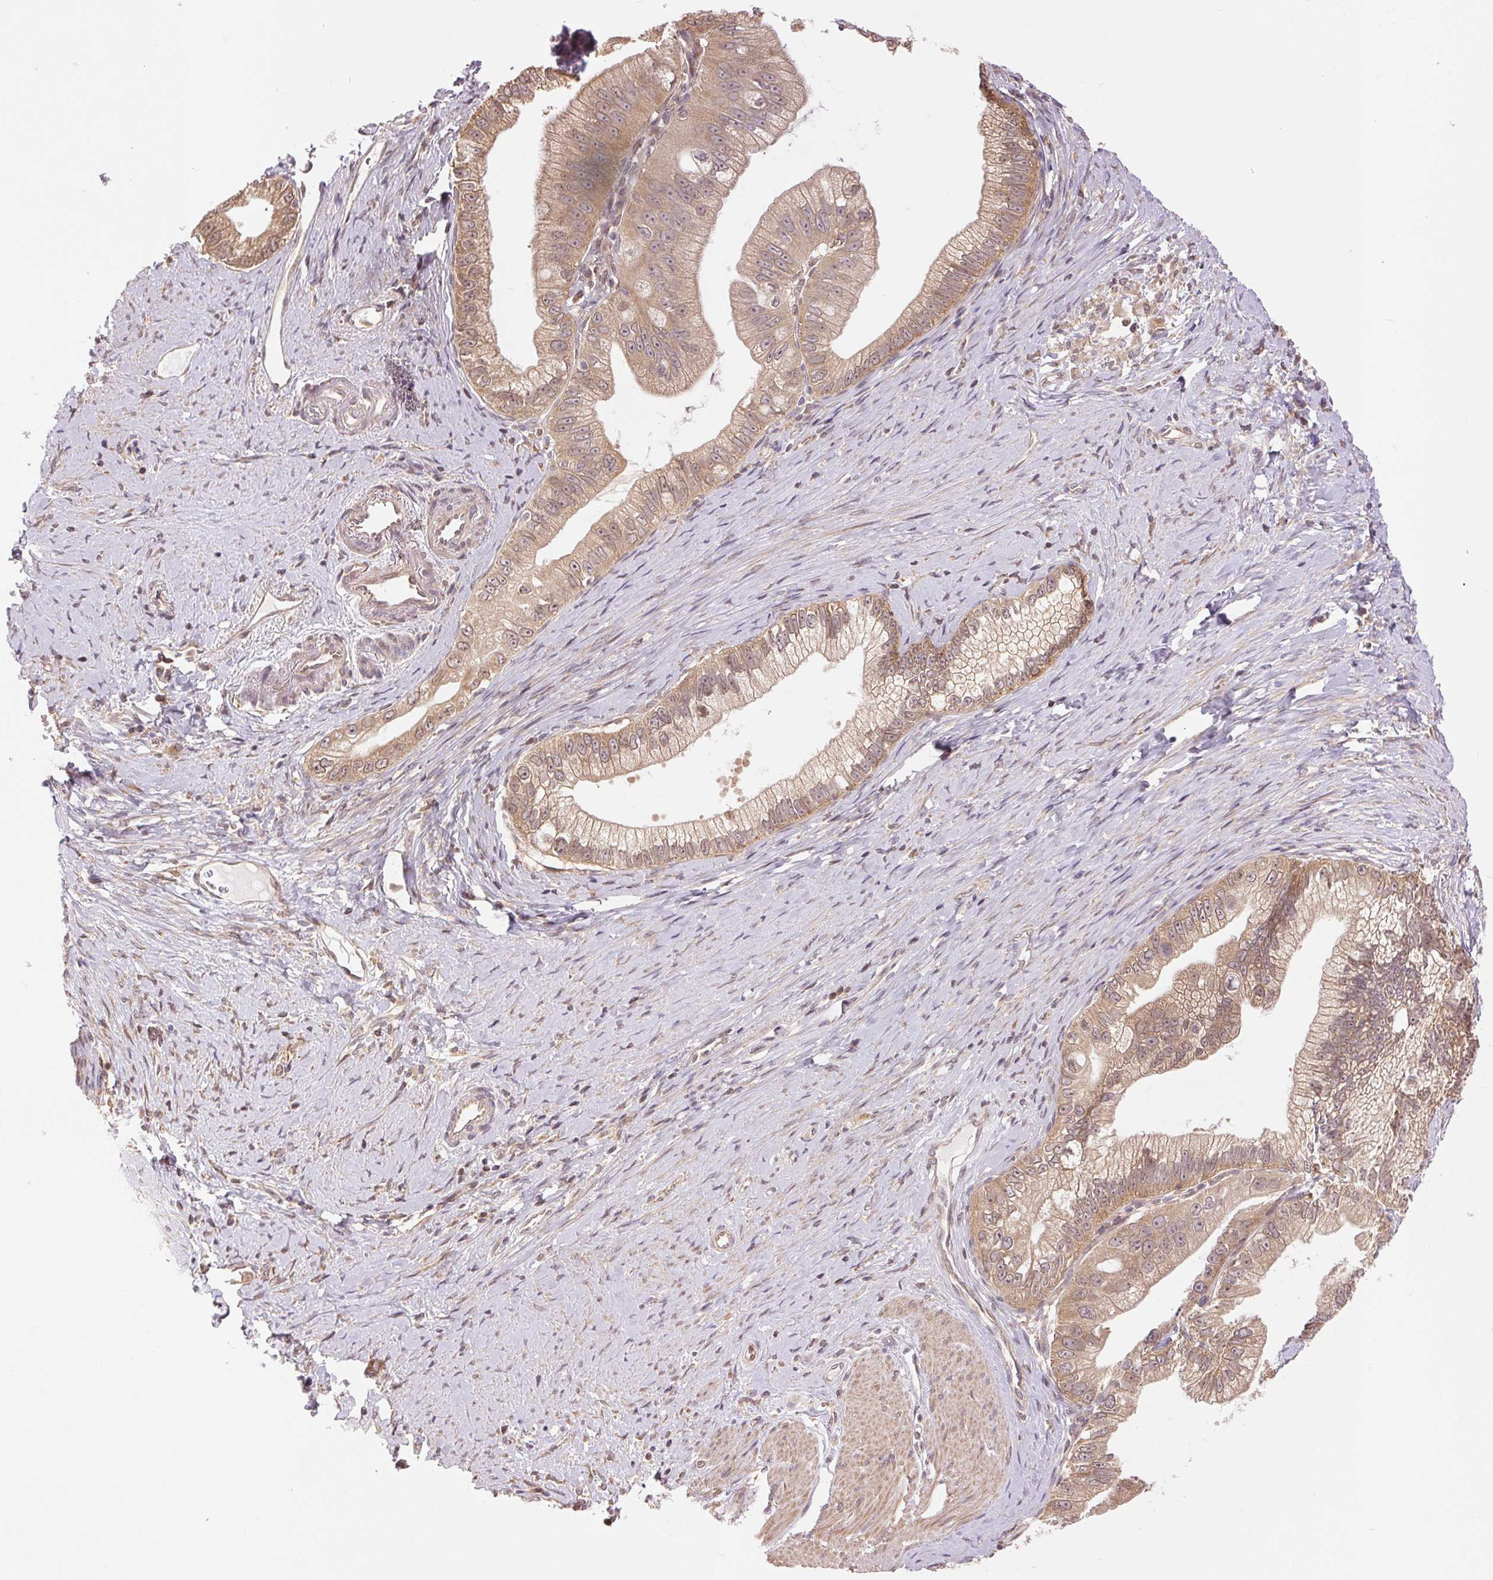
{"staining": {"intensity": "moderate", "quantity": ">75%", "location": "cytoplasmic/membranous"}, "tissue": "pancreatic cancer", "cell_type": "Tumor cells", "image_type": "cancer", "snomed": [{"axis": "morphology", "description": "Adenocarcinoma, NOS"}, {"axis": "topography", "description": "Pancreas"}], "caption": "Approximately >75% of tumor cells in pancreatic cancer (adenocarcinoma) reveal moderate cytoplasmic/membranous protein expression as visualized by brown immunohistochemical staining.", "gene": "BTF3L4", "patient": {"sex": "male", "age": 70}}